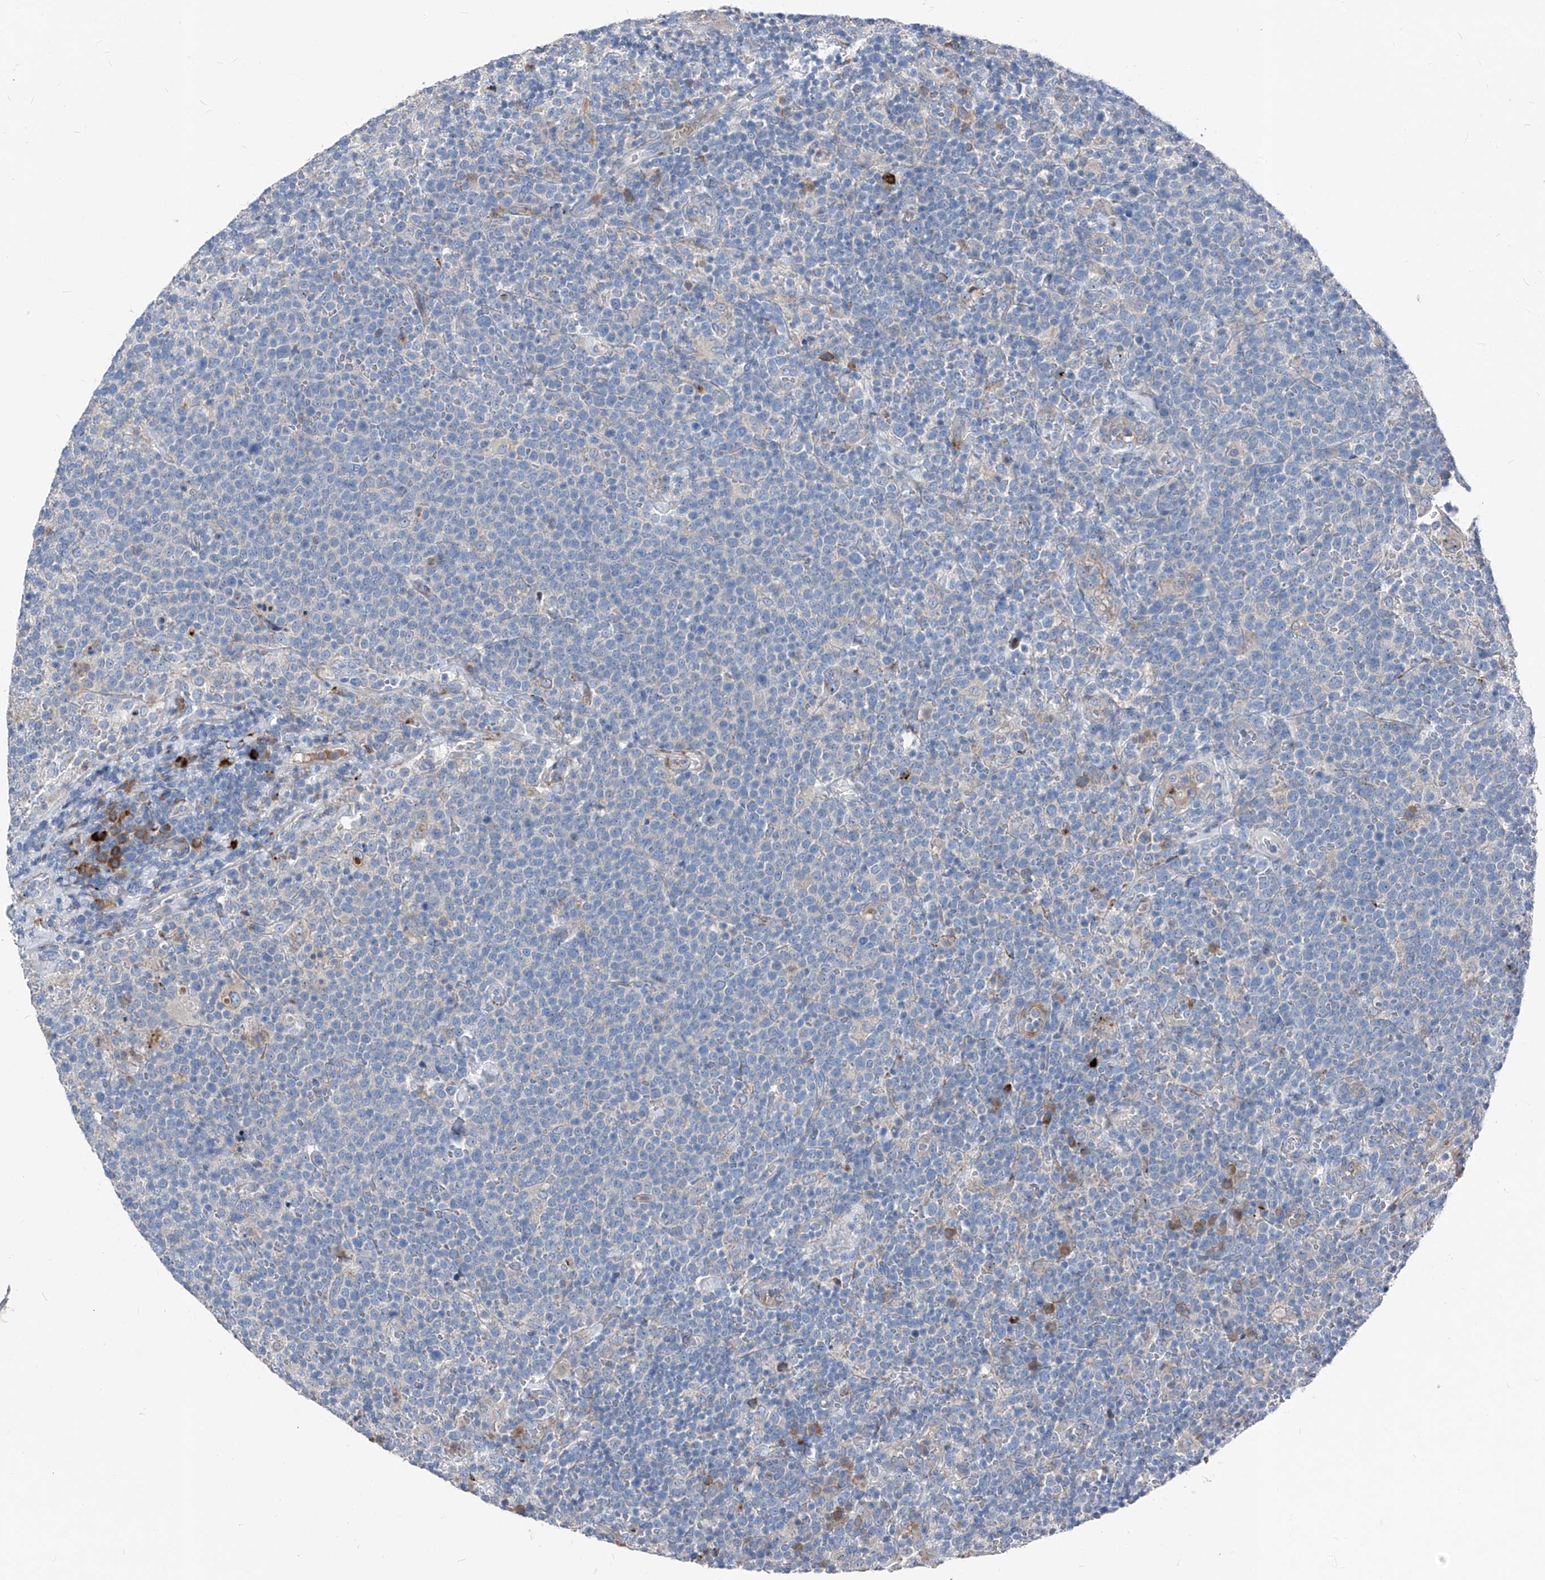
{"staining": {"intensity": "negative", "quantity": "none", "location": "none"}, "tissue": "lymphoma", "cell_type": "Tumor cells", "image_type": "cancer", "snomed": [{"axis": "morphology", "description": "Malignant lymphoma, non-Hodgkin's type, High grade"}, {"axis": "topography", "description": "Lymph node"}], "caption": "The image reveals no staining of tumor cells in lymphoma.", "gene": "IFI27", "patient": {"sex": "male", "age": 61}}